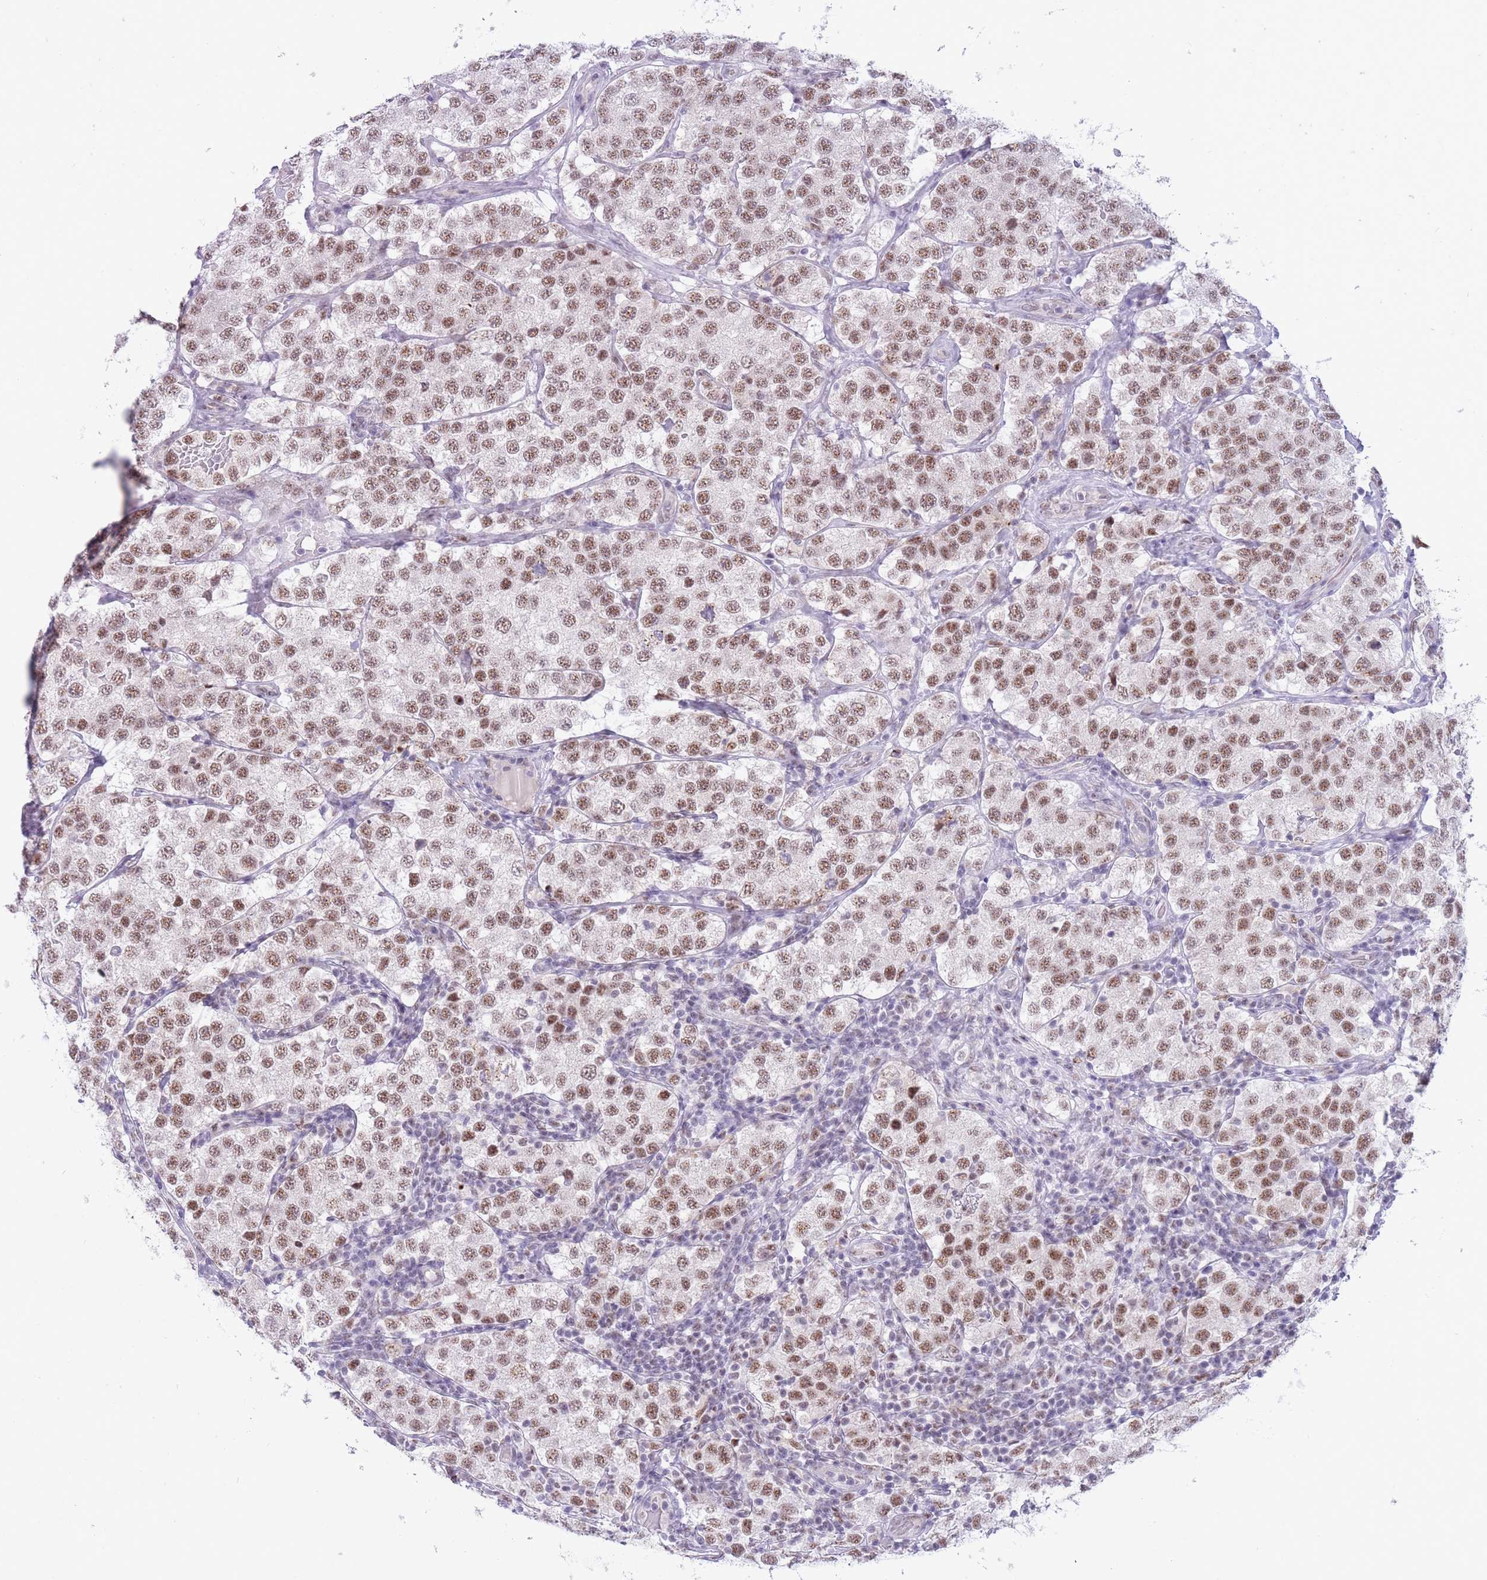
{"staining": {"intensity": "moderate", "quantity": ">75%", "location": "nuclear"}, "tissue": "testis cancer", "cell_type": "Tumor cells", "image_type": "cancer", "snomed": [{"axis": "morphology", "description": "Seminoma, NOS"}, {"axis": "topography", "description": "Testis"}], "caption": "Tumor cells demonstrate medium levels of moderate nuclear expression in approximately >75% of cells in human seminoma (testis). (IHC, brightfield microscopy, high magnification).", "gene": "CYP2B6", "patient": {"sex": "male", "age": 34}}